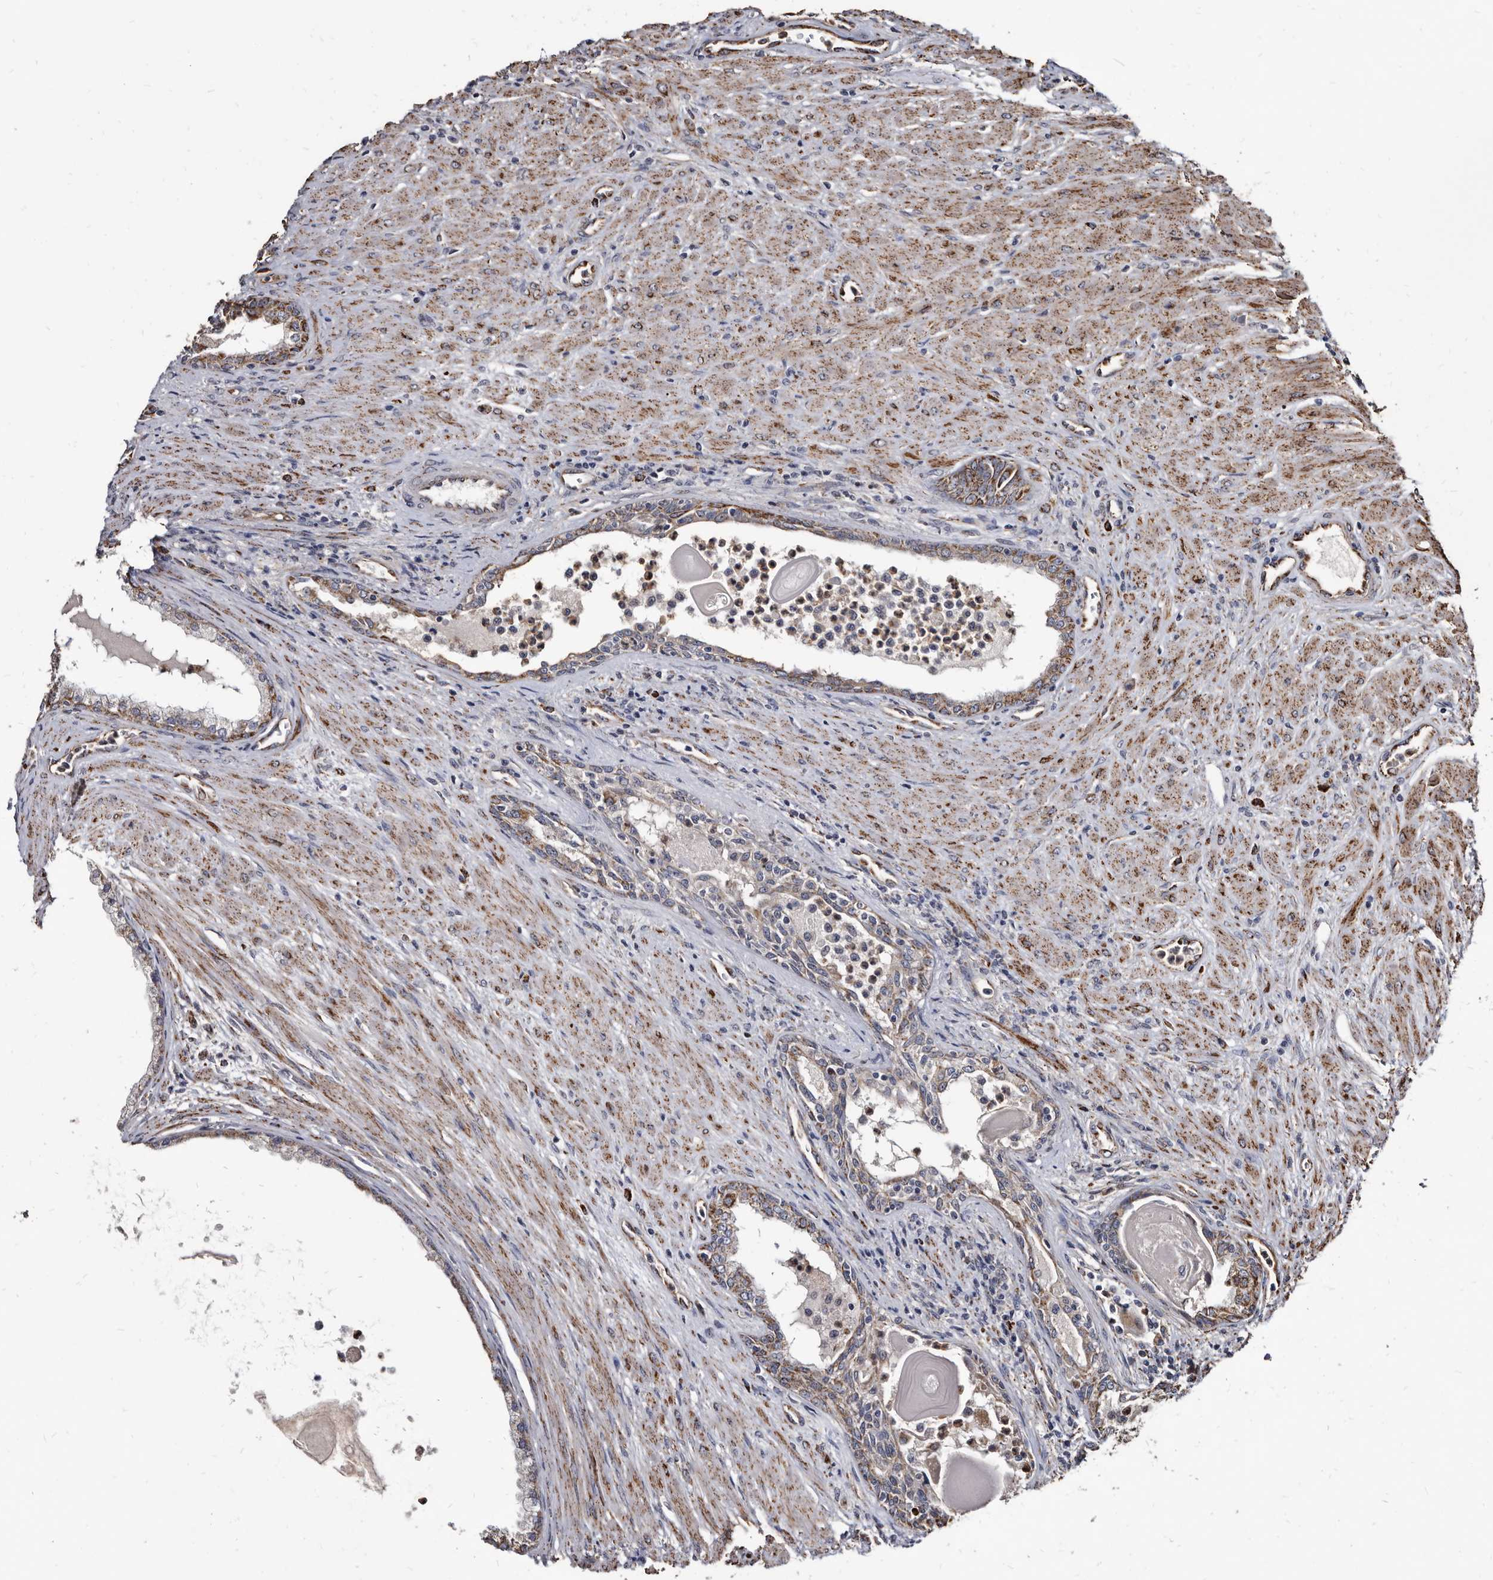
{"staining": {"intensity": "moderate", "quantity": "25%-75%", "location": "cytoplasmic/membranous"}, "tissue": "prostate cancer", "cell_type": "Tumor cells", "image_type": "cancer", "snomed": [{"axis": "morphology", "description": "Normal tissue, NOS"}, {"axis": "morphology", "description": "Adenocarcinoma, Low grade"}, {"axis": "topography", "description": "Prostate"}, {"axis": "topography", "description": "Peripheral nerve tissue"}], "caption": "Protein staining by immunohistochemistry (IHC) exhibits moderate cytoplasmic/membranous expression in approximately 25%-75% of tumor cells in prostate low-grade adenocarcinoma. Nuclei are stained in blue.", "gene": "CTSA", "patient": {"sex": "male", "age": 71}}